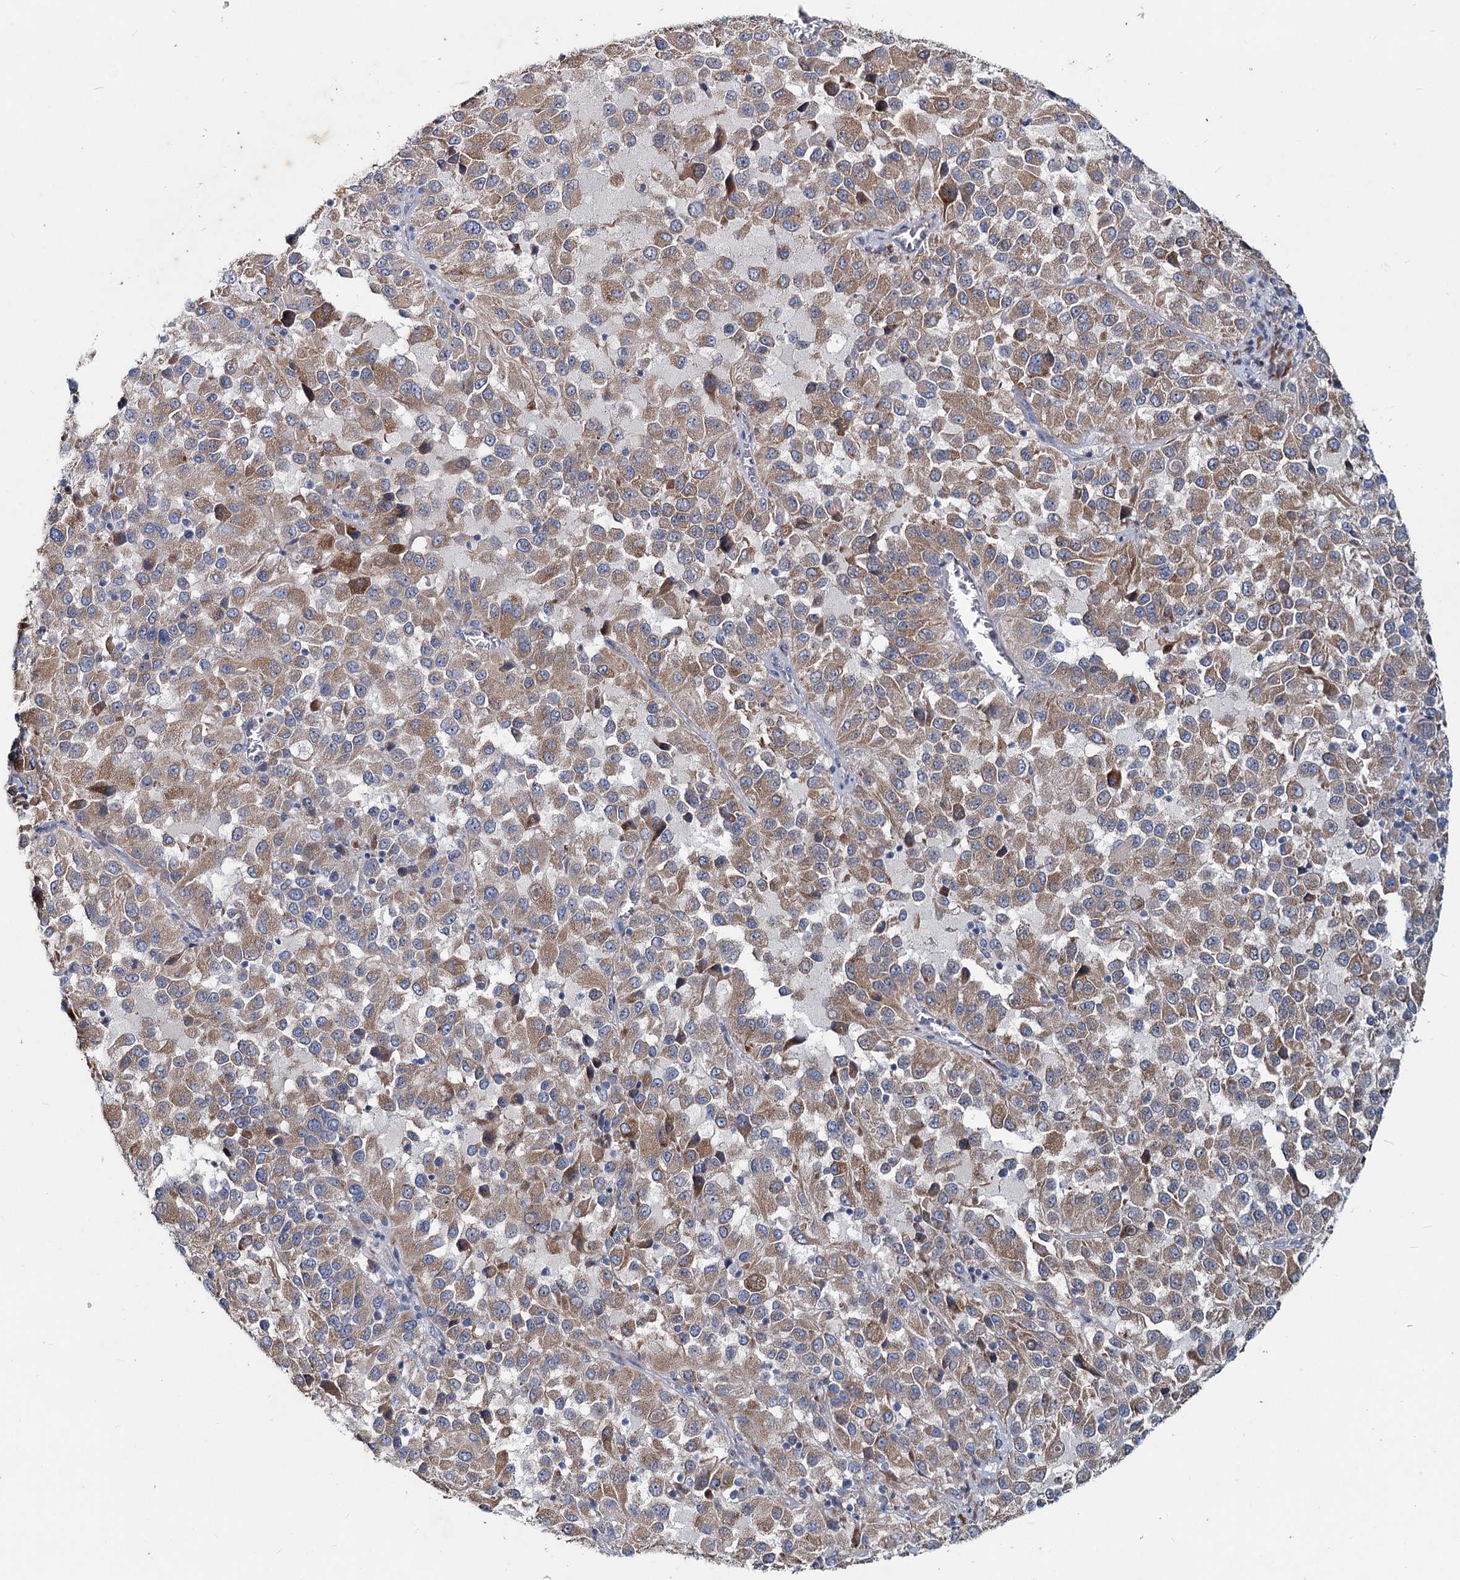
{"staining": {"intensity": "moderate", "quantity": ">75%", "location": "cytoplasmic/membranous"}, "tissue": "melanoma", "cell_type": "Tumor cells", "image_type": "cancer", "snomed": [{"axis": "morphology", "description": "Malignant melanoma, Metastatic site"}, {"axis": "topography", "description": "Lung"}], "caption": "Melanoma stained for a protein shows moderate cytoplasmic/membranous positivity in tumor cells.", "gene": "TMX2", "patient": {"sex": "male", "age": 64}}